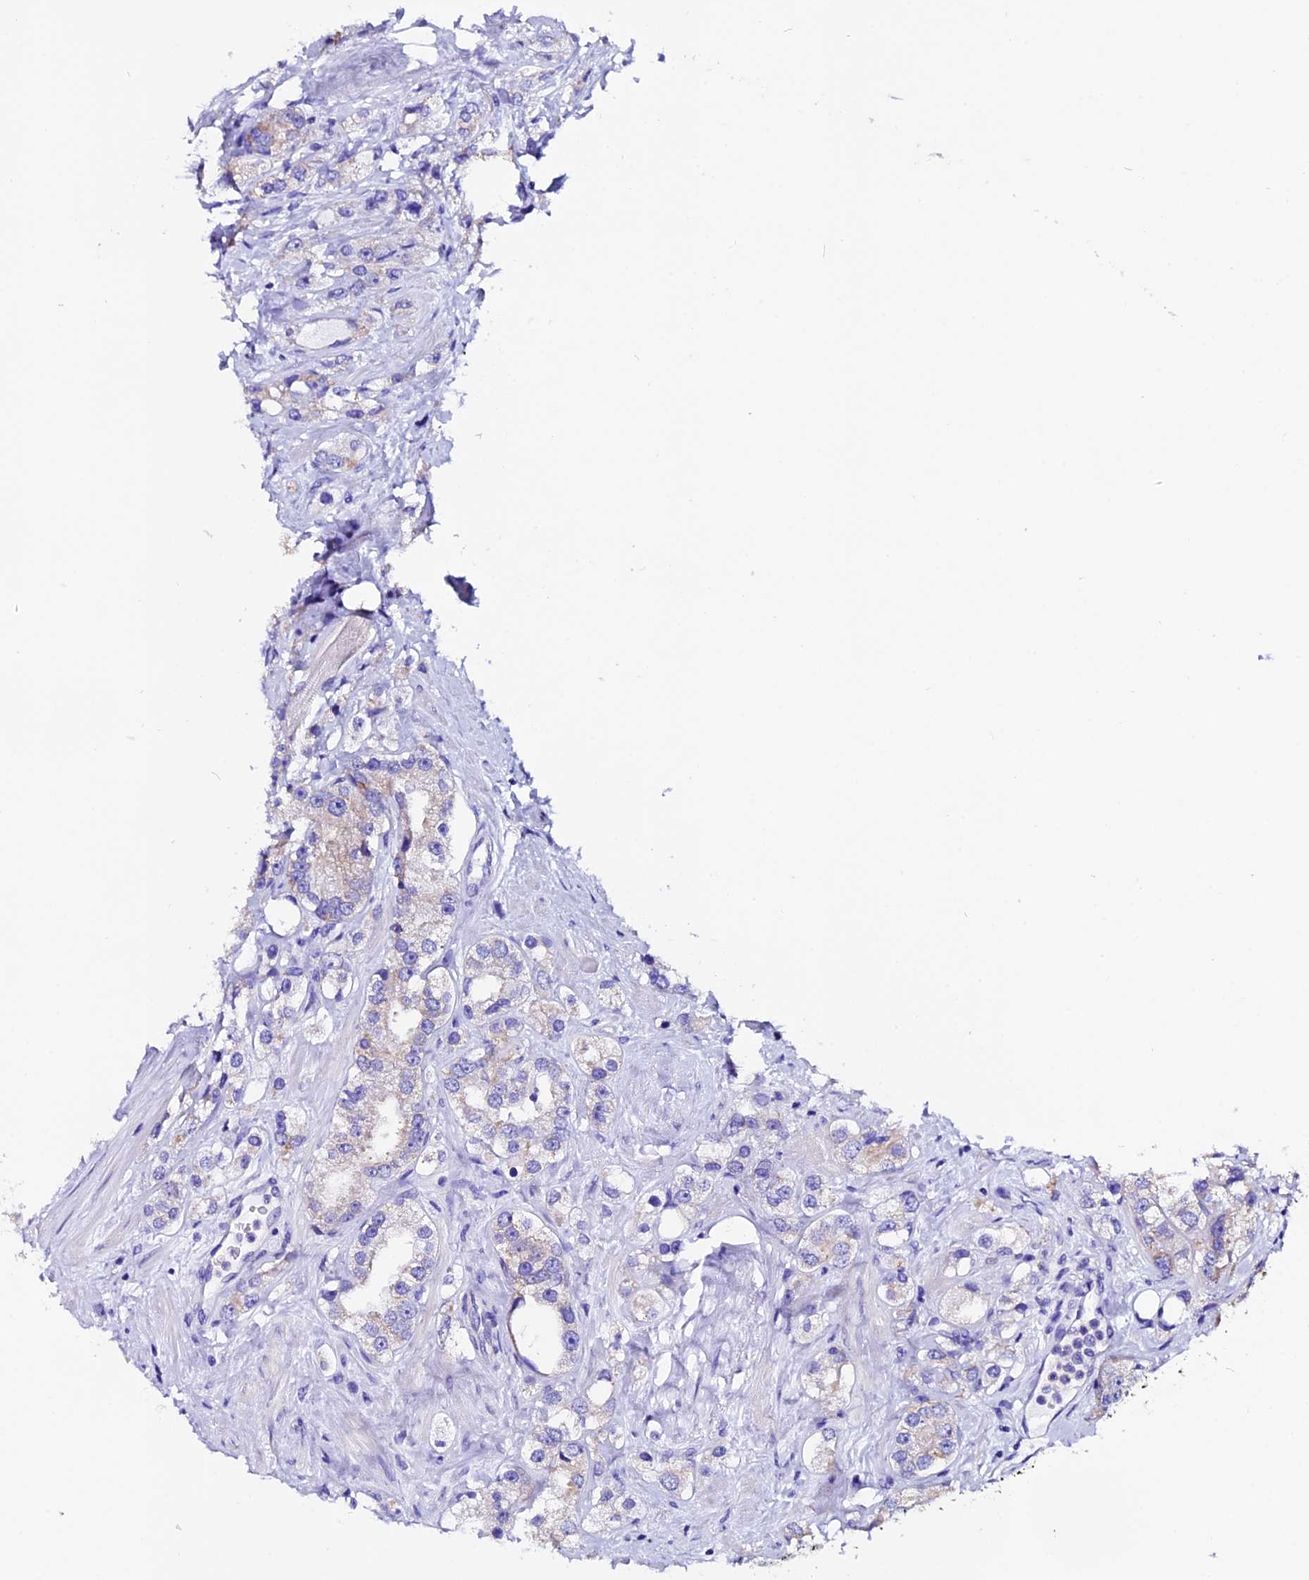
{"staining": {"intensity": "weak", "quantity": "<25%", "location": "cytoplasmic/membranous"}, "tissue": "prostate cancer", "cell_type": "Tumor cells", "image_type": "cancer", "snomed": [{"axis": "morphology", "description": "Adenocarcinoma, NOS"}, {"axis": "topography", "description": "Prostate"}], "caption": "Immunohistochemical staining of human adenocarcinoma (prostate) shows no significant positivity in tumor cells.", "gene": "COMTD1", "patient": {"sex": "male", "age": 79}}